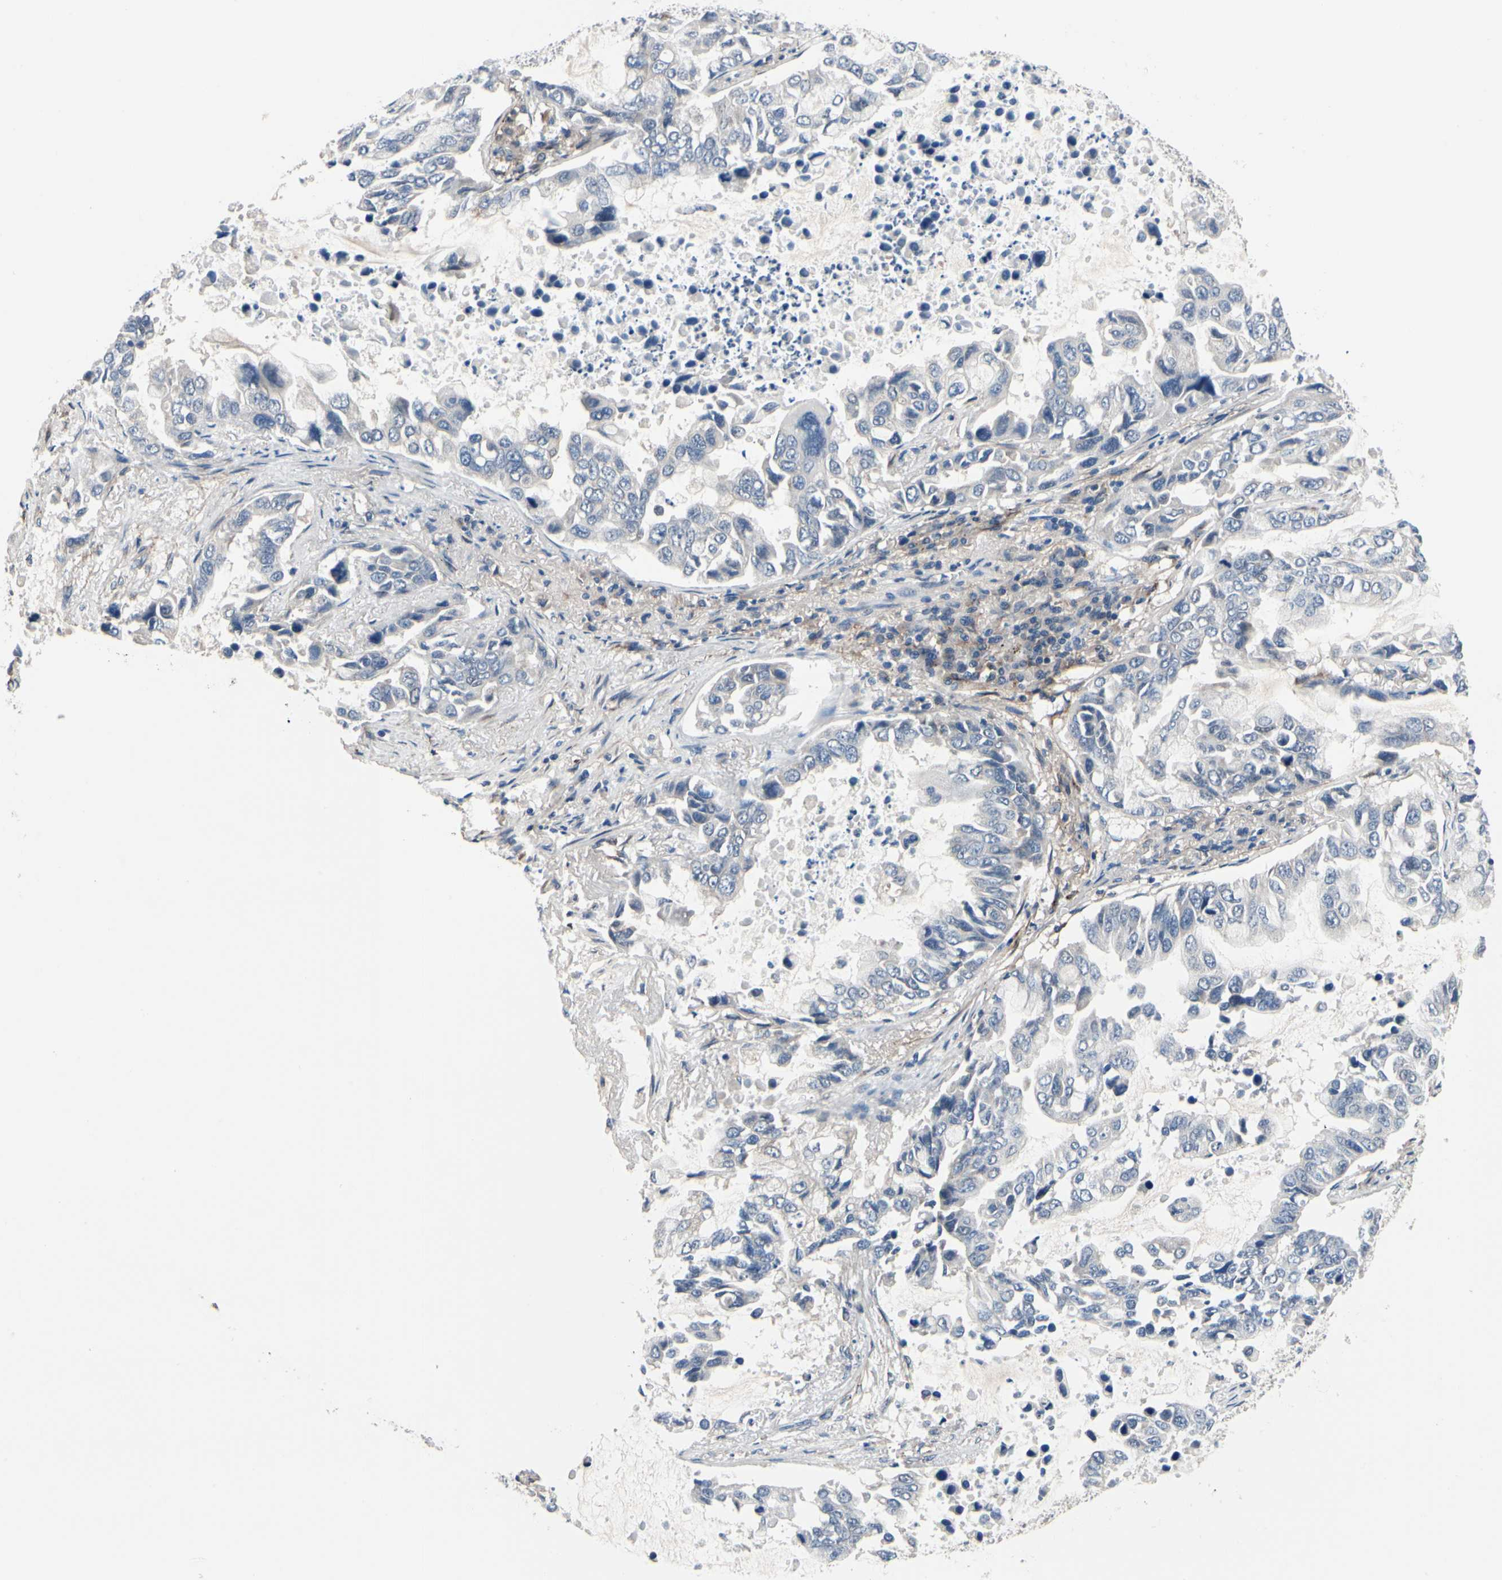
{"staining": {"intensity": "negative", "quantity": "none", "location": "none"}, "tissue": "lung cancer", "cell_type": "Tumor cells", "image_type": "cancer", "snomed": [{"axis": "morphology", "description": "Adenocarcinoma, NOS"}, {"axis": "topography", "description": "Lung"}], "caption": "Lung cancer was stained to show a protein in brown. There is no significant positivity in tumor cells.", "gene": "PRKAR2B", "patient": {"sex": "male", "age": 64}}